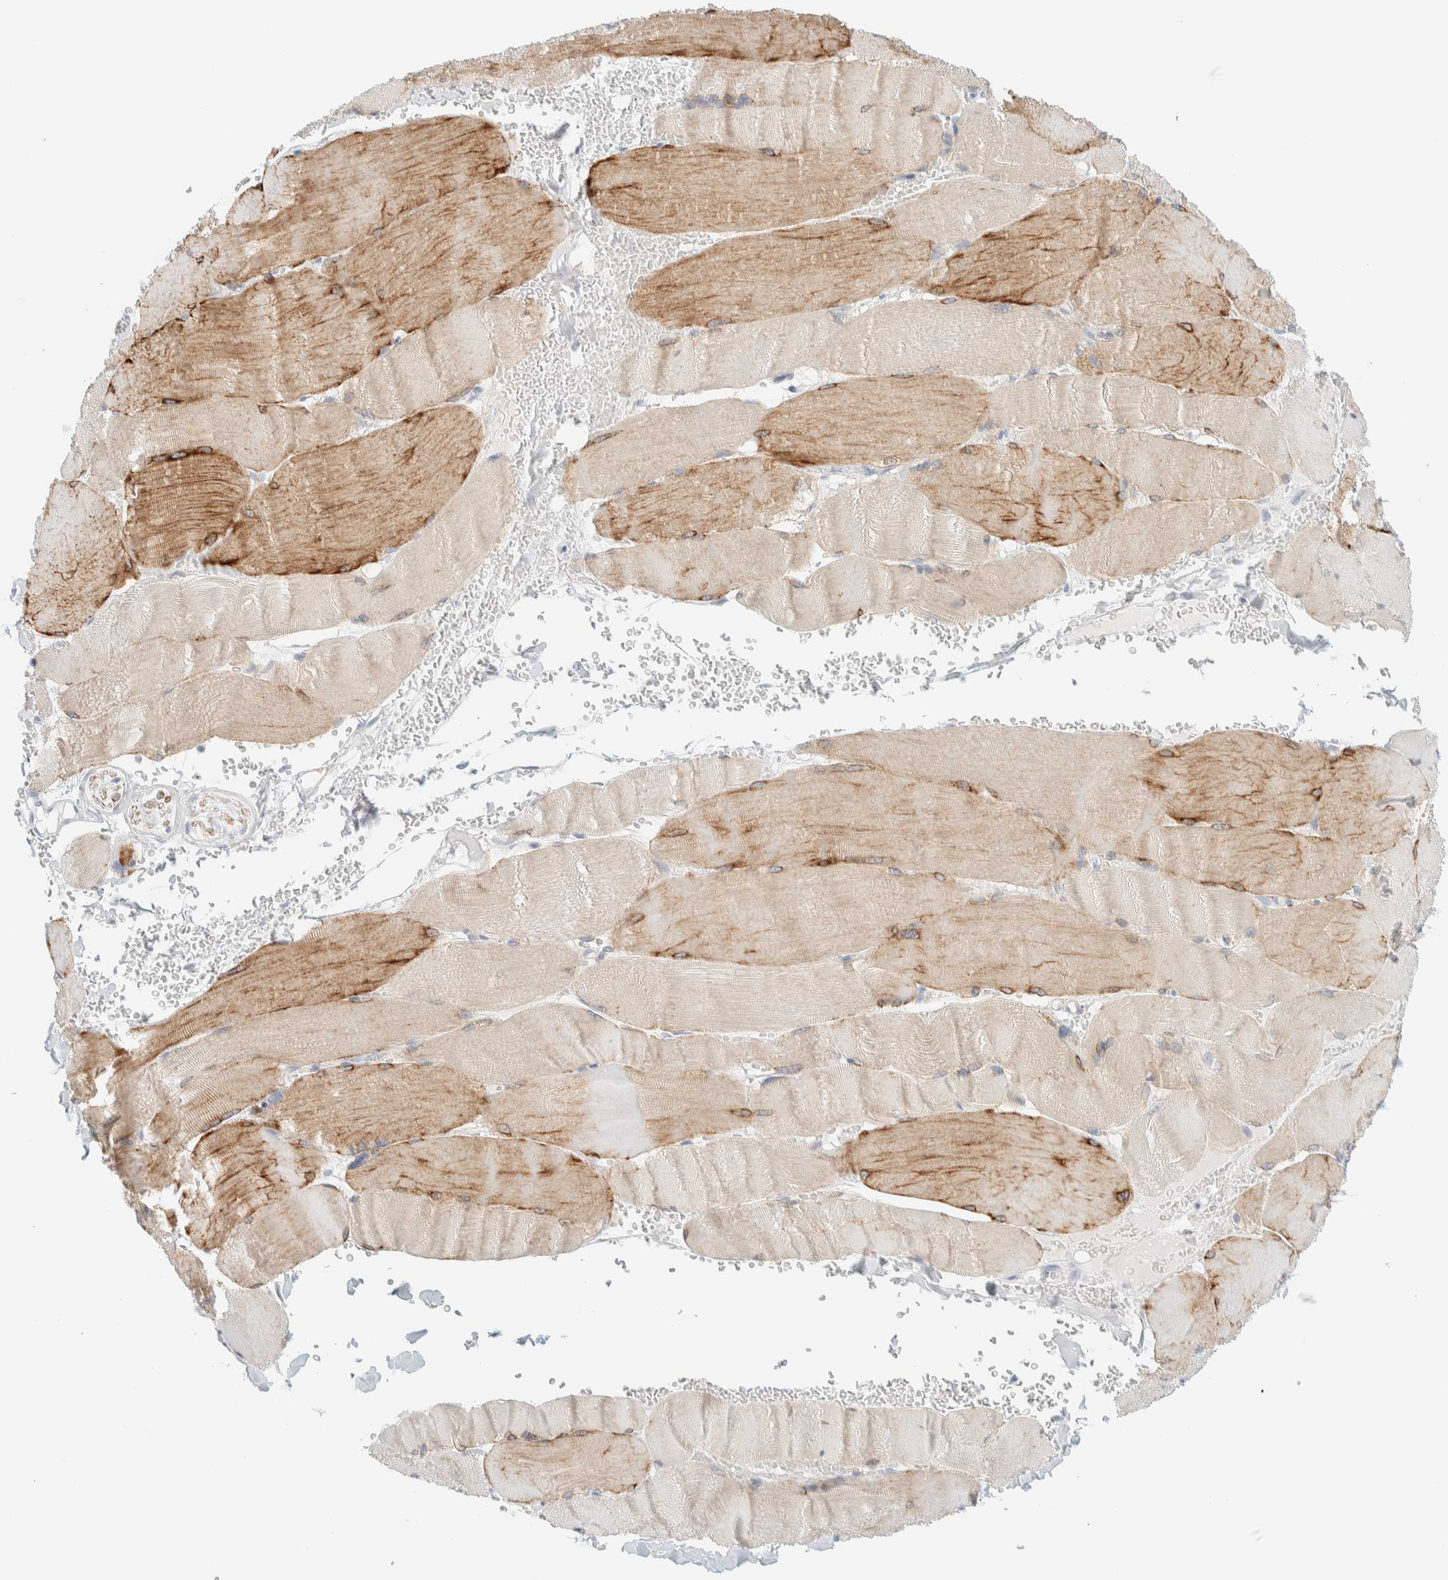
{"staining": {"intensity": "moderate", "quantity": "25%-75%", "location": "cytoplasmic/membranous"}, "tissue": "skeletal muscle", "cell_type": "Myocytes", "image_type": "normal", "snomed": [{"axis": "morphology", "description": "Normal tissue, NOS"}, {"axis": "topography", "description": "Skin"}, {"axis": "topography", "description": "Skeletal muscle"}], "caption": "Brown immunohistochemical staining in benign skeletal muscle demonstrates moderate cytoplasmic/membranous expression in approximately 25%-75% of myocytes.", "gene": "ATCAY", "patient": {"sex": "male", "age": 83}}